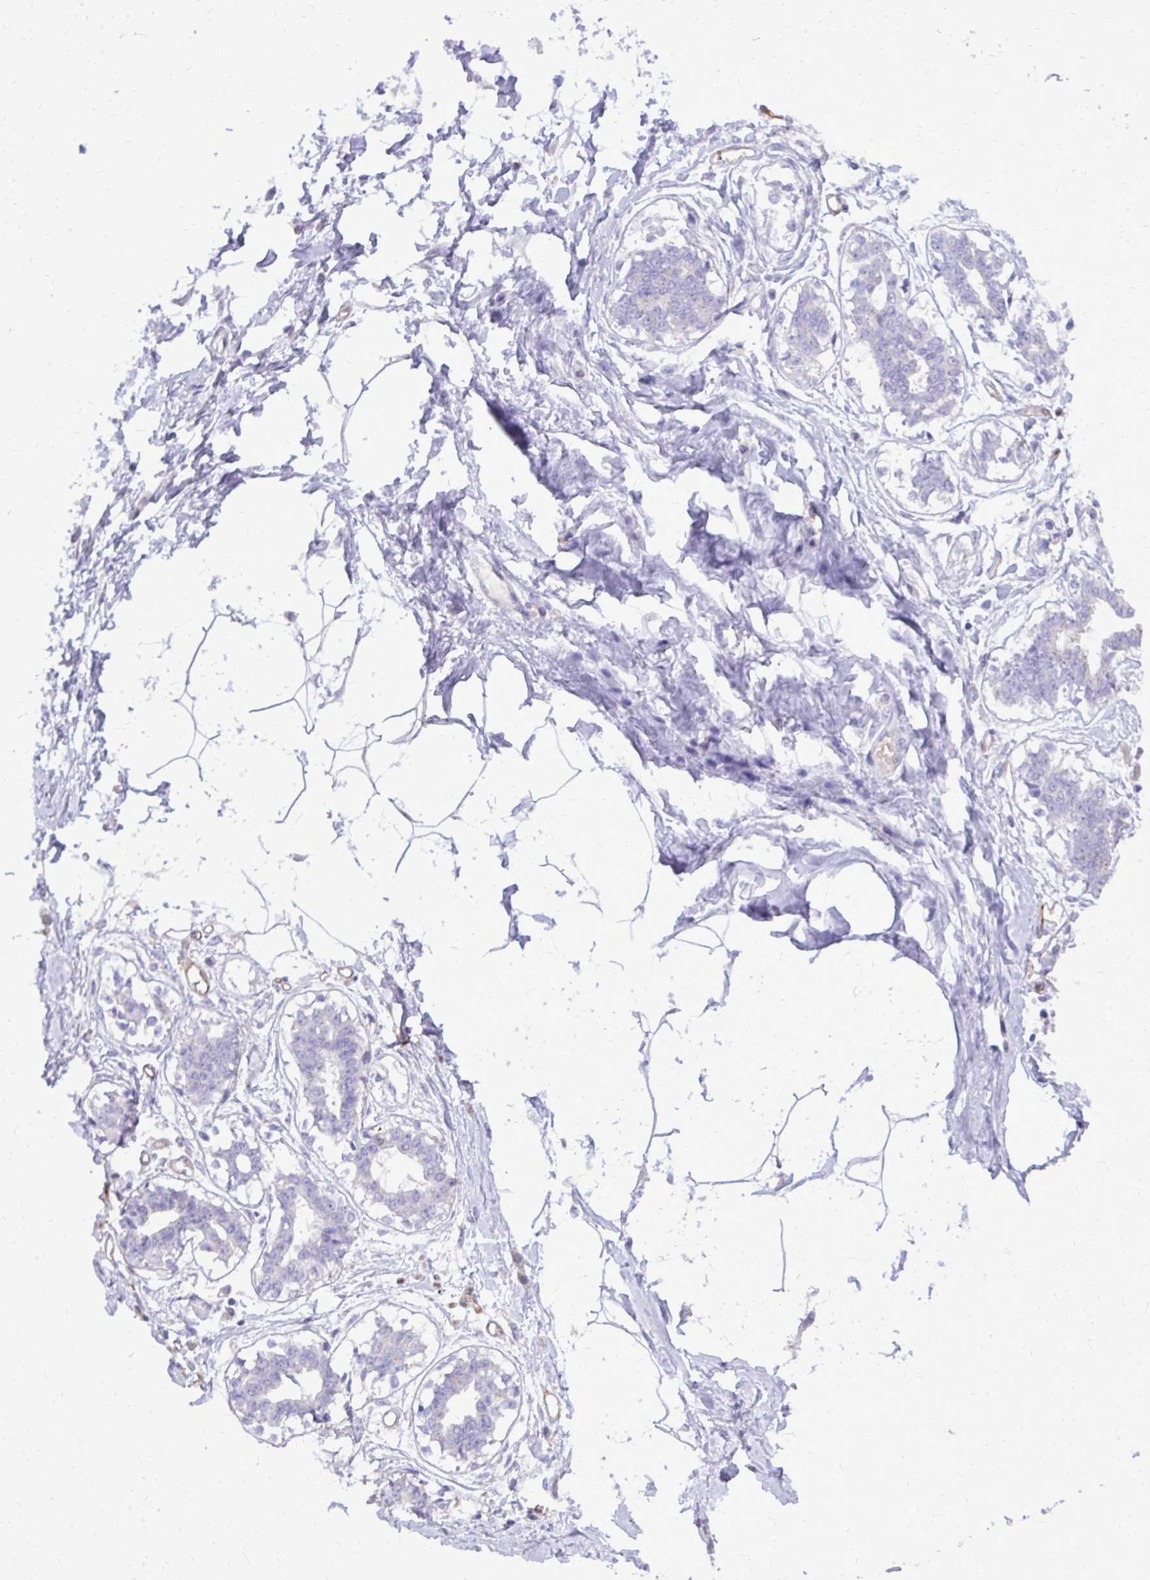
{"staining": {"intensity": "negative", "quantity": "none", "location": "none"}, "tissue": "breast", "cell_type": "Adipocytes", "image_type": "normal", "snomed": [{"axis": "morphology", "description": "Normal tissue, NOS"}, {"axis": "topography", "description": "Breast"}], "caption": "Adipocytes are negative for brown protein staining in unremarkable breast. (DAB (3,3'-diaminobenzidine) immunohistochemistry, high magnification).", "gene": "CAT", "patient": {"sex": "female", "age": 45}}